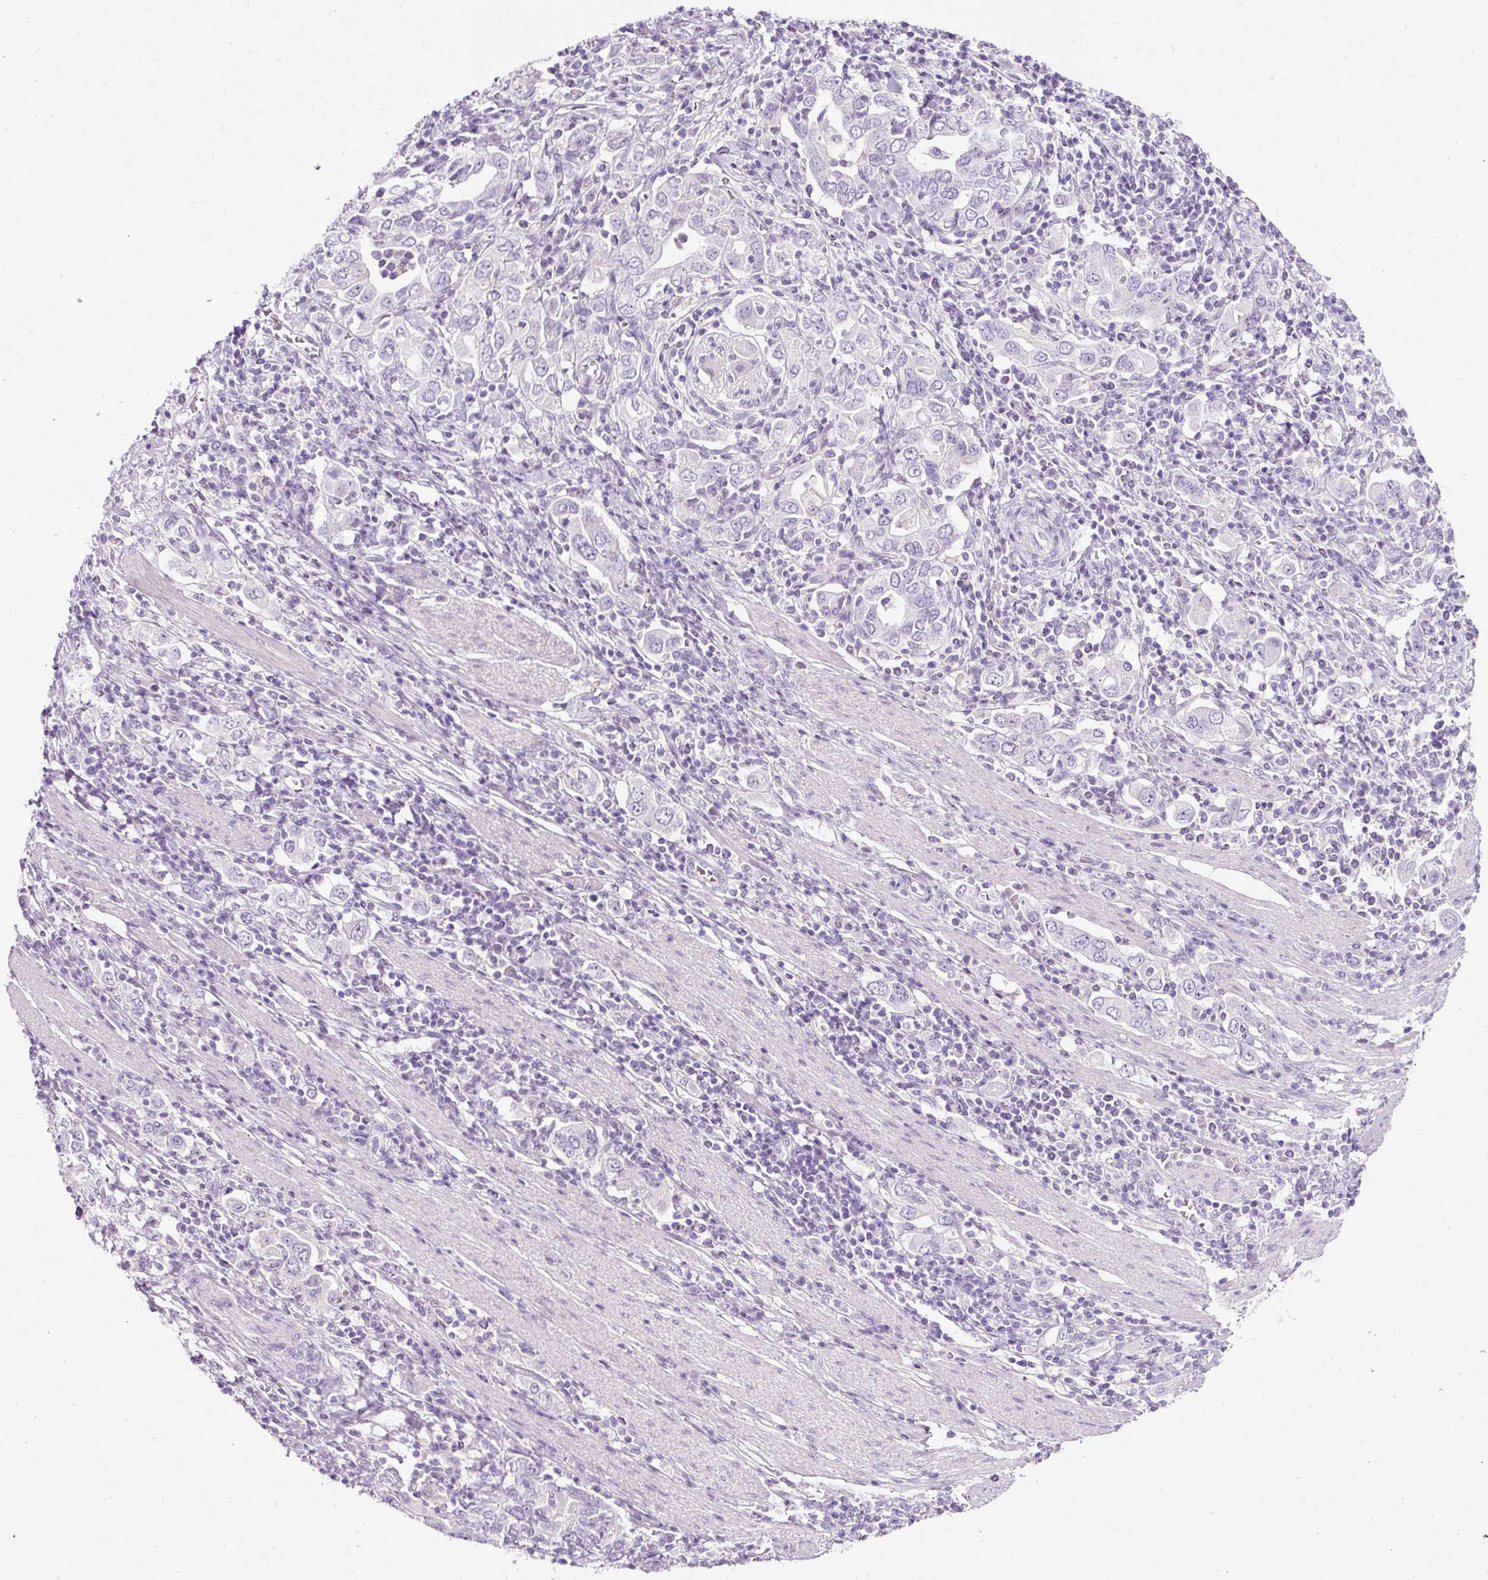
{"staining": {"intensity": "negative", "quantity": "none", "location": "none"}, "tissue": "stomach cancer", "cell_type": "Tumor cells", "image_type": "cancer", "snomed": [{"axis": "morphology", "description": "Adenocarcinoma, NOS"}, {"axis": "topography", "description": "Stomach, upper"}, {"axis": "topography", "description": "Stomach"}], "caption": "An image of stomach adenocarcinoma stained for a protein exhibits no brown staining in tumor cells. (IHC, brightfield microscopy, high magnification).", "gene": "CLDN25", "patient": {"sex": "male", "age": 62}}